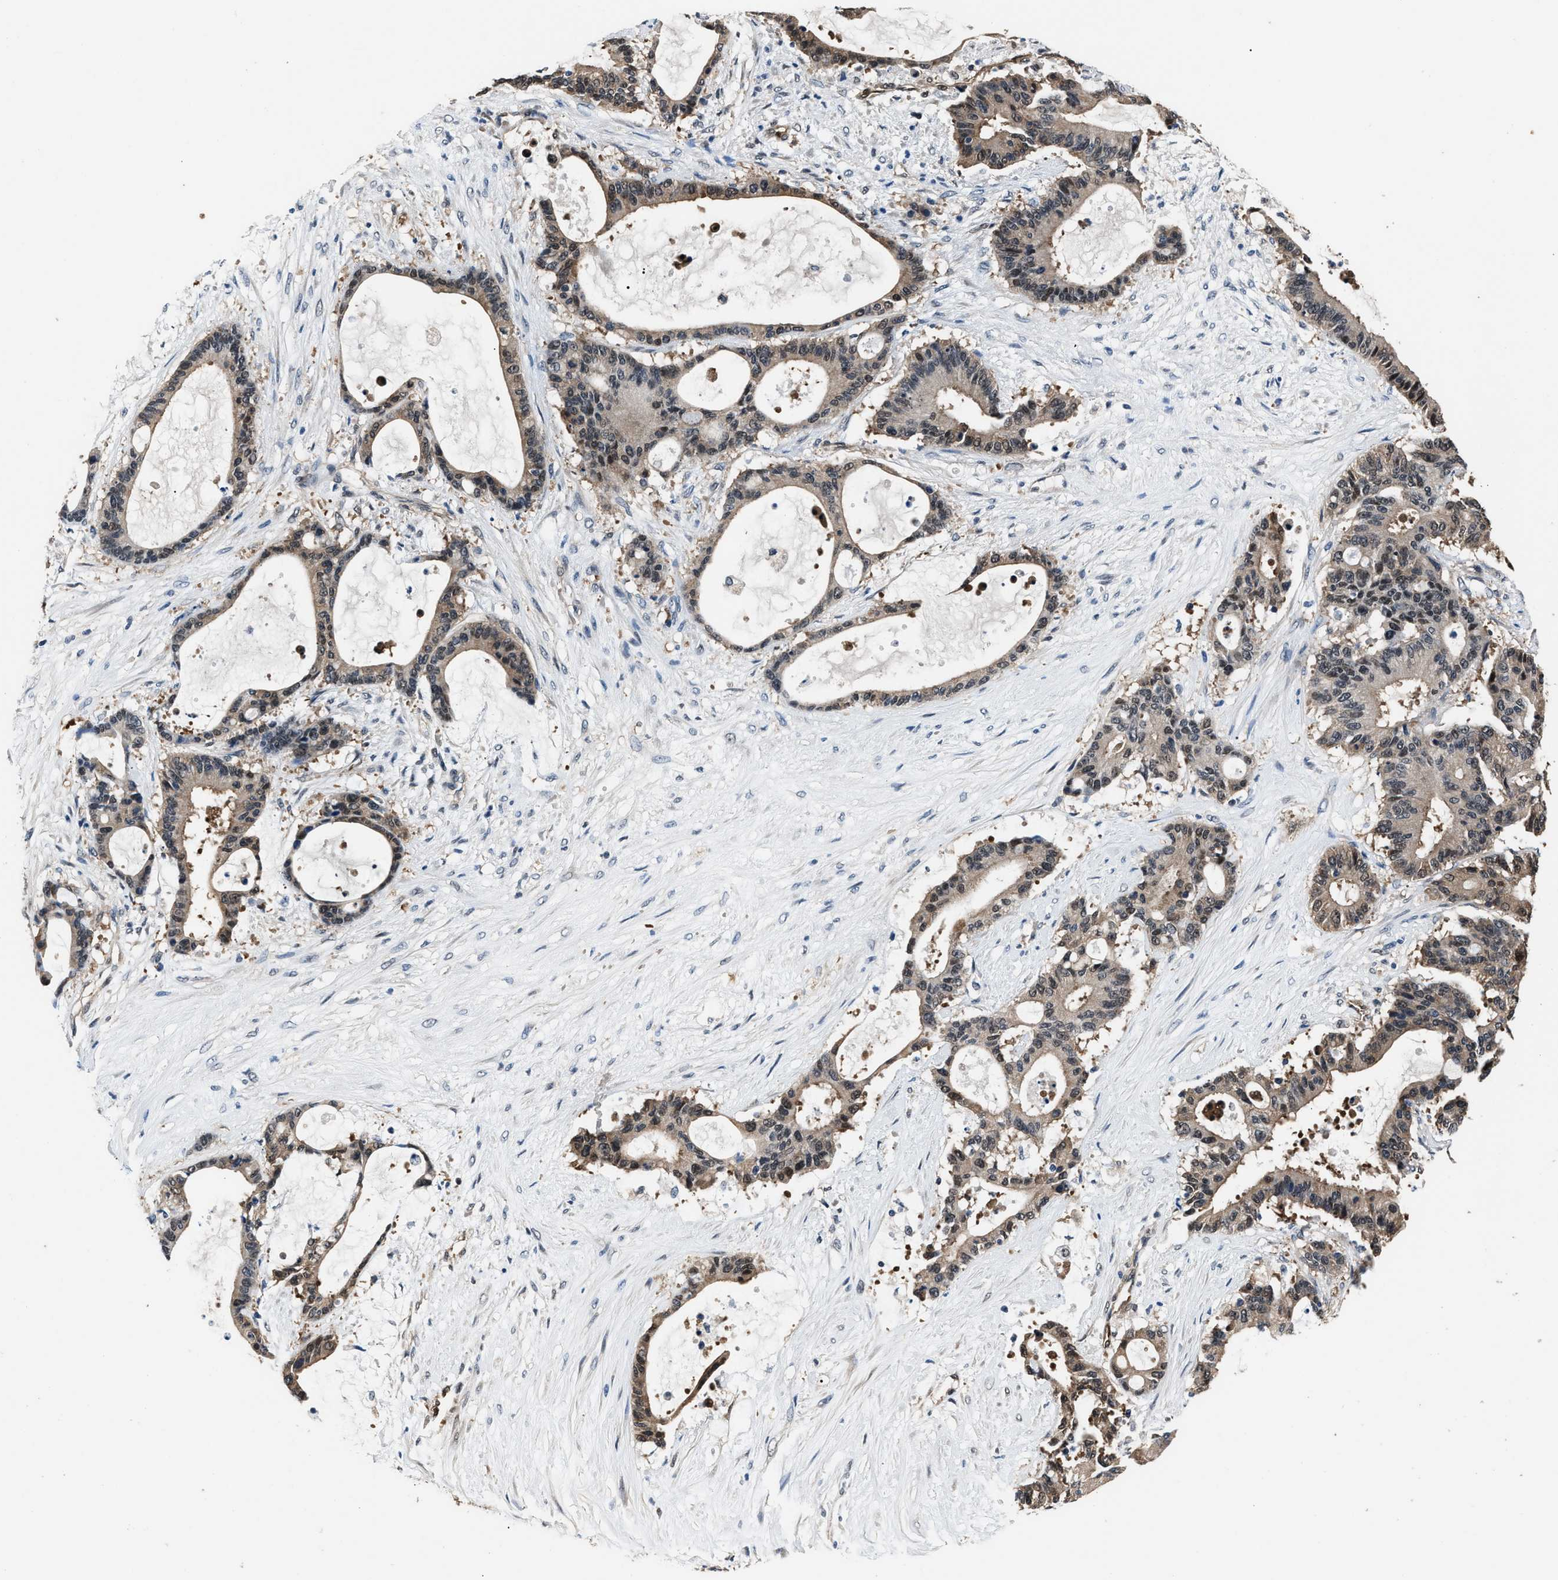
{"staining": {"intensity": "weak", "quantity": ">75%", "location": "cytoplasmic/membranous"}, "tissue": "liver cancer", "cell_type": "Tumor cells", "image_type": "cancer", "snomed": [{"axis": "morphology", "description": "Cholangiocarcinoma"}, {"axis": "topography", "description": "Liver"}], "caption": "Tumor cells exhibit weak cytoplasmic/membranous expression in approximately >75% of cells in liver cancer (cholangiocarcinoma). (Stains: DAB in brown, nuclei in blue, Microscopy: brightfield microscopy at high magnification).", "gene": "PPA1", "patient": {"sex": "female", "age": 73}}